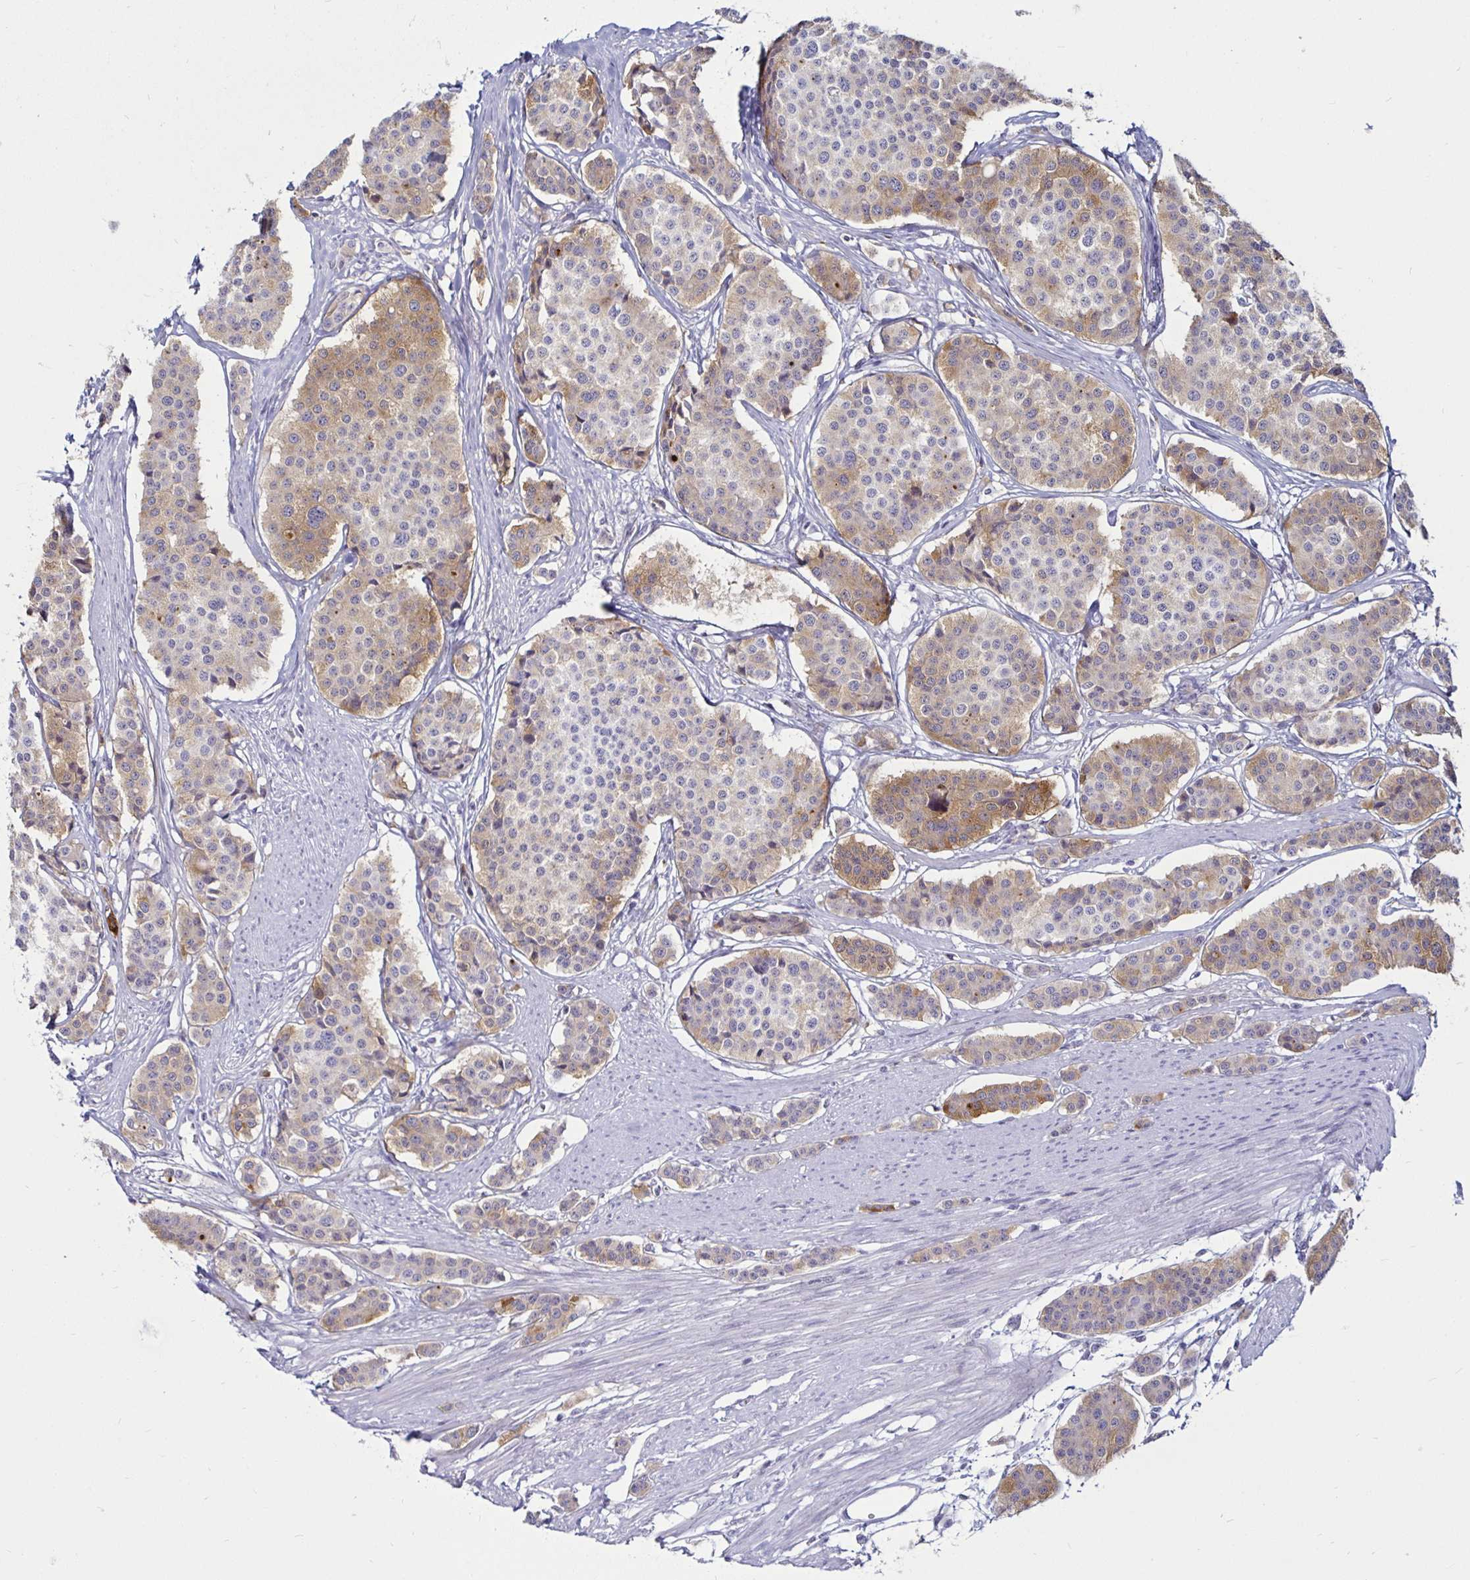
{"staining": {"intensity": "moderate", "quantity": "25%-75%", "location": "cytoplasmic/membranous"}, "tissue": "carcinoid", "cell_type": "Tumor cells", "image_type": "cancer", "snomed": [{"axis": "morphology", "description": "Carcinoid, malignant, NOS"}, {"axis": "topography", "description": "Small intestine"}], "caption": "The micrograph shows staining of carcinoid, revealing moderate cytoplasmic/membranous protein positivity (brown color) within tumor cells. (DAB (3,3'-diaminobenzidine) IHC with brightfield microscopy, high magnification).", "gene": "TIMP1", "patient": {"sex": "male", "age": 60}}